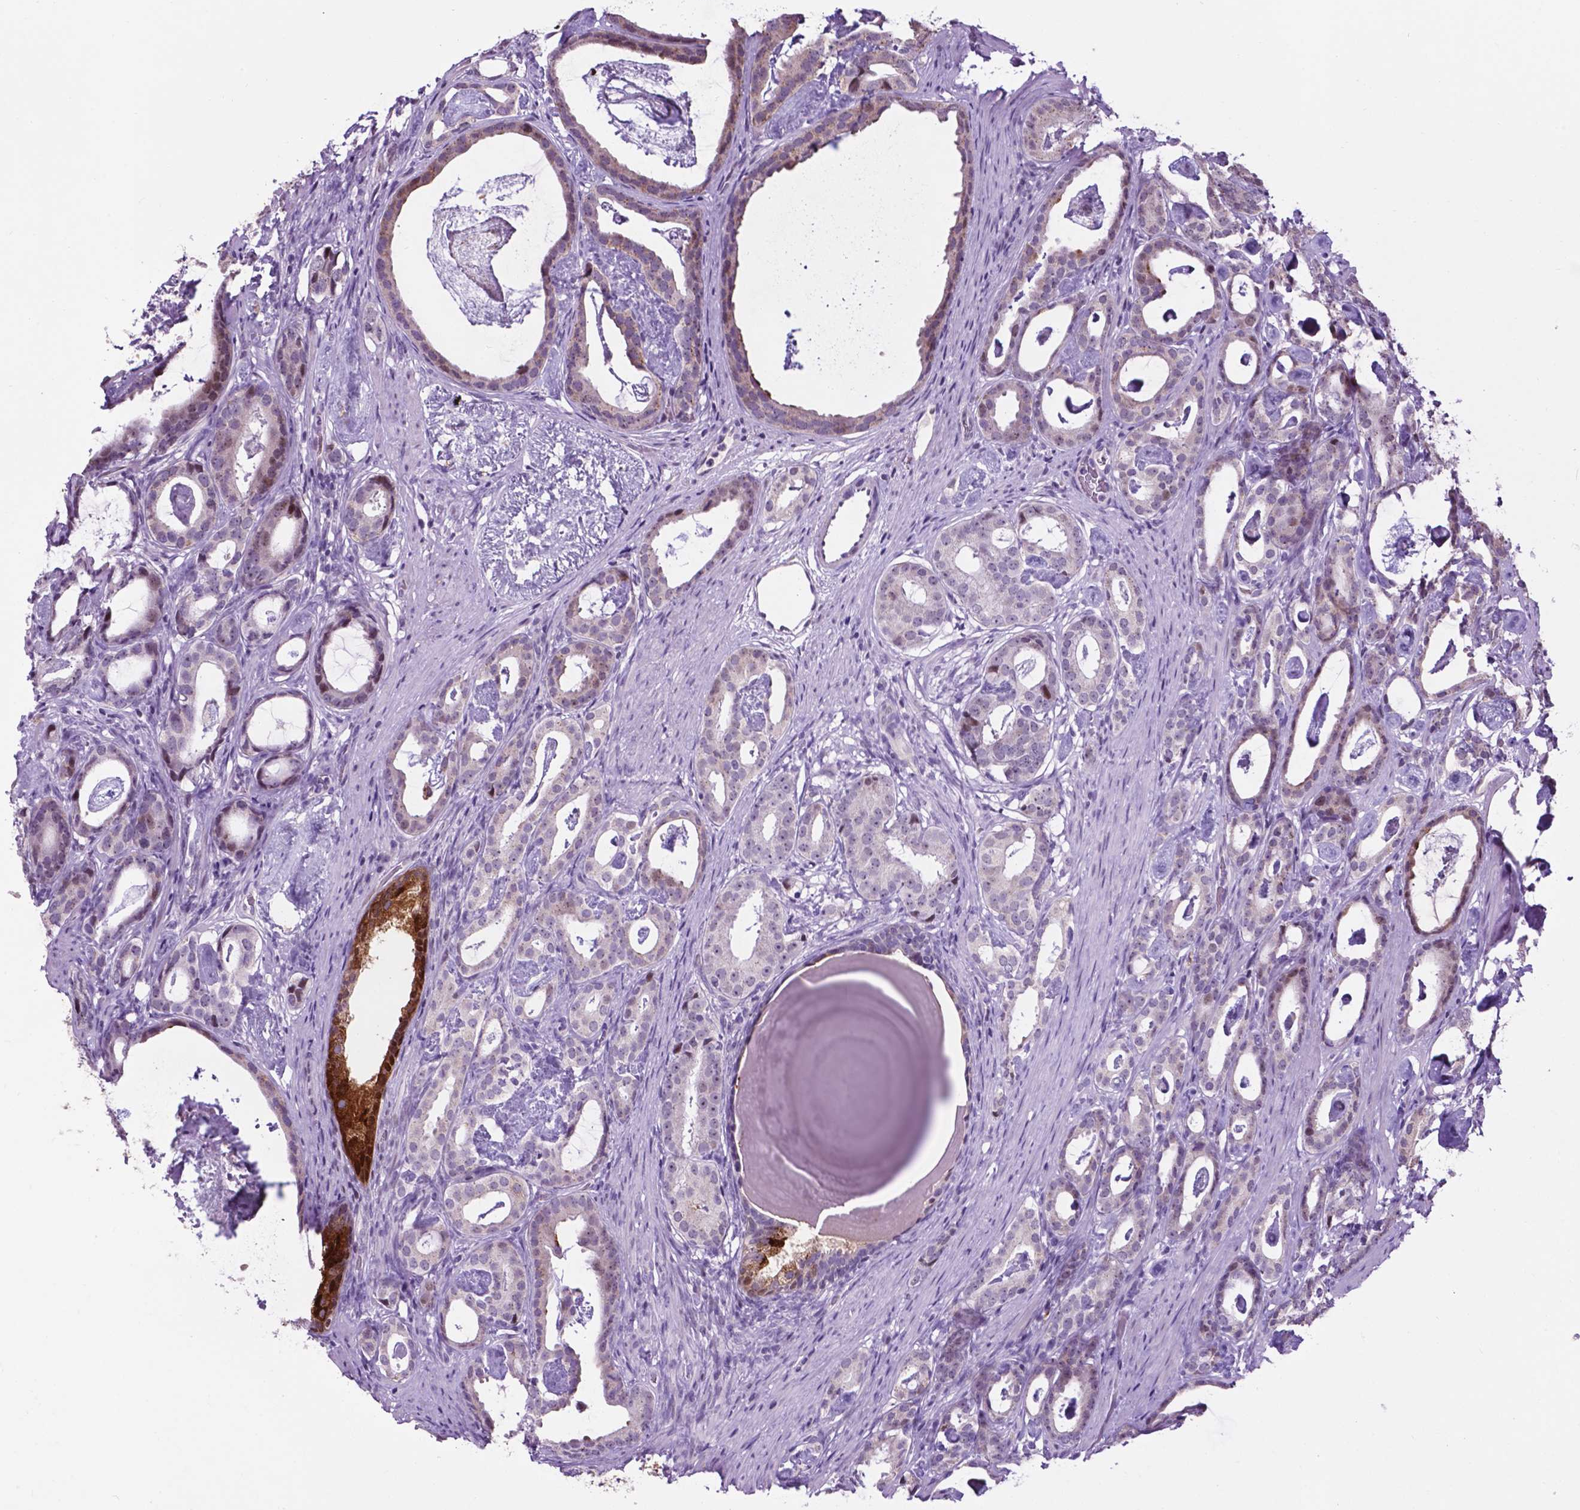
{"staining": {"intensity": "negative", "quantity": "none", "location": "none"}, "tissue": "prostate cancer", "cell_type": "Tumor cells", "image_type": "cancer", "snomed": [{"axis": "morphology", "description": "Adenocarcinoma, Low grade"}, {"axis": "topography", "description": "Prostate and seminal vesicle, NOS"}], "caption": "Tumor cells are negative for protein expression in human prostate cancer (low-grade adenocarcinoma). (DAB (3,3'-diaminobenzidine) IHC, high magnification).", "gene": "SMAD3", "patient": {"sex": "male", "age": 71}}